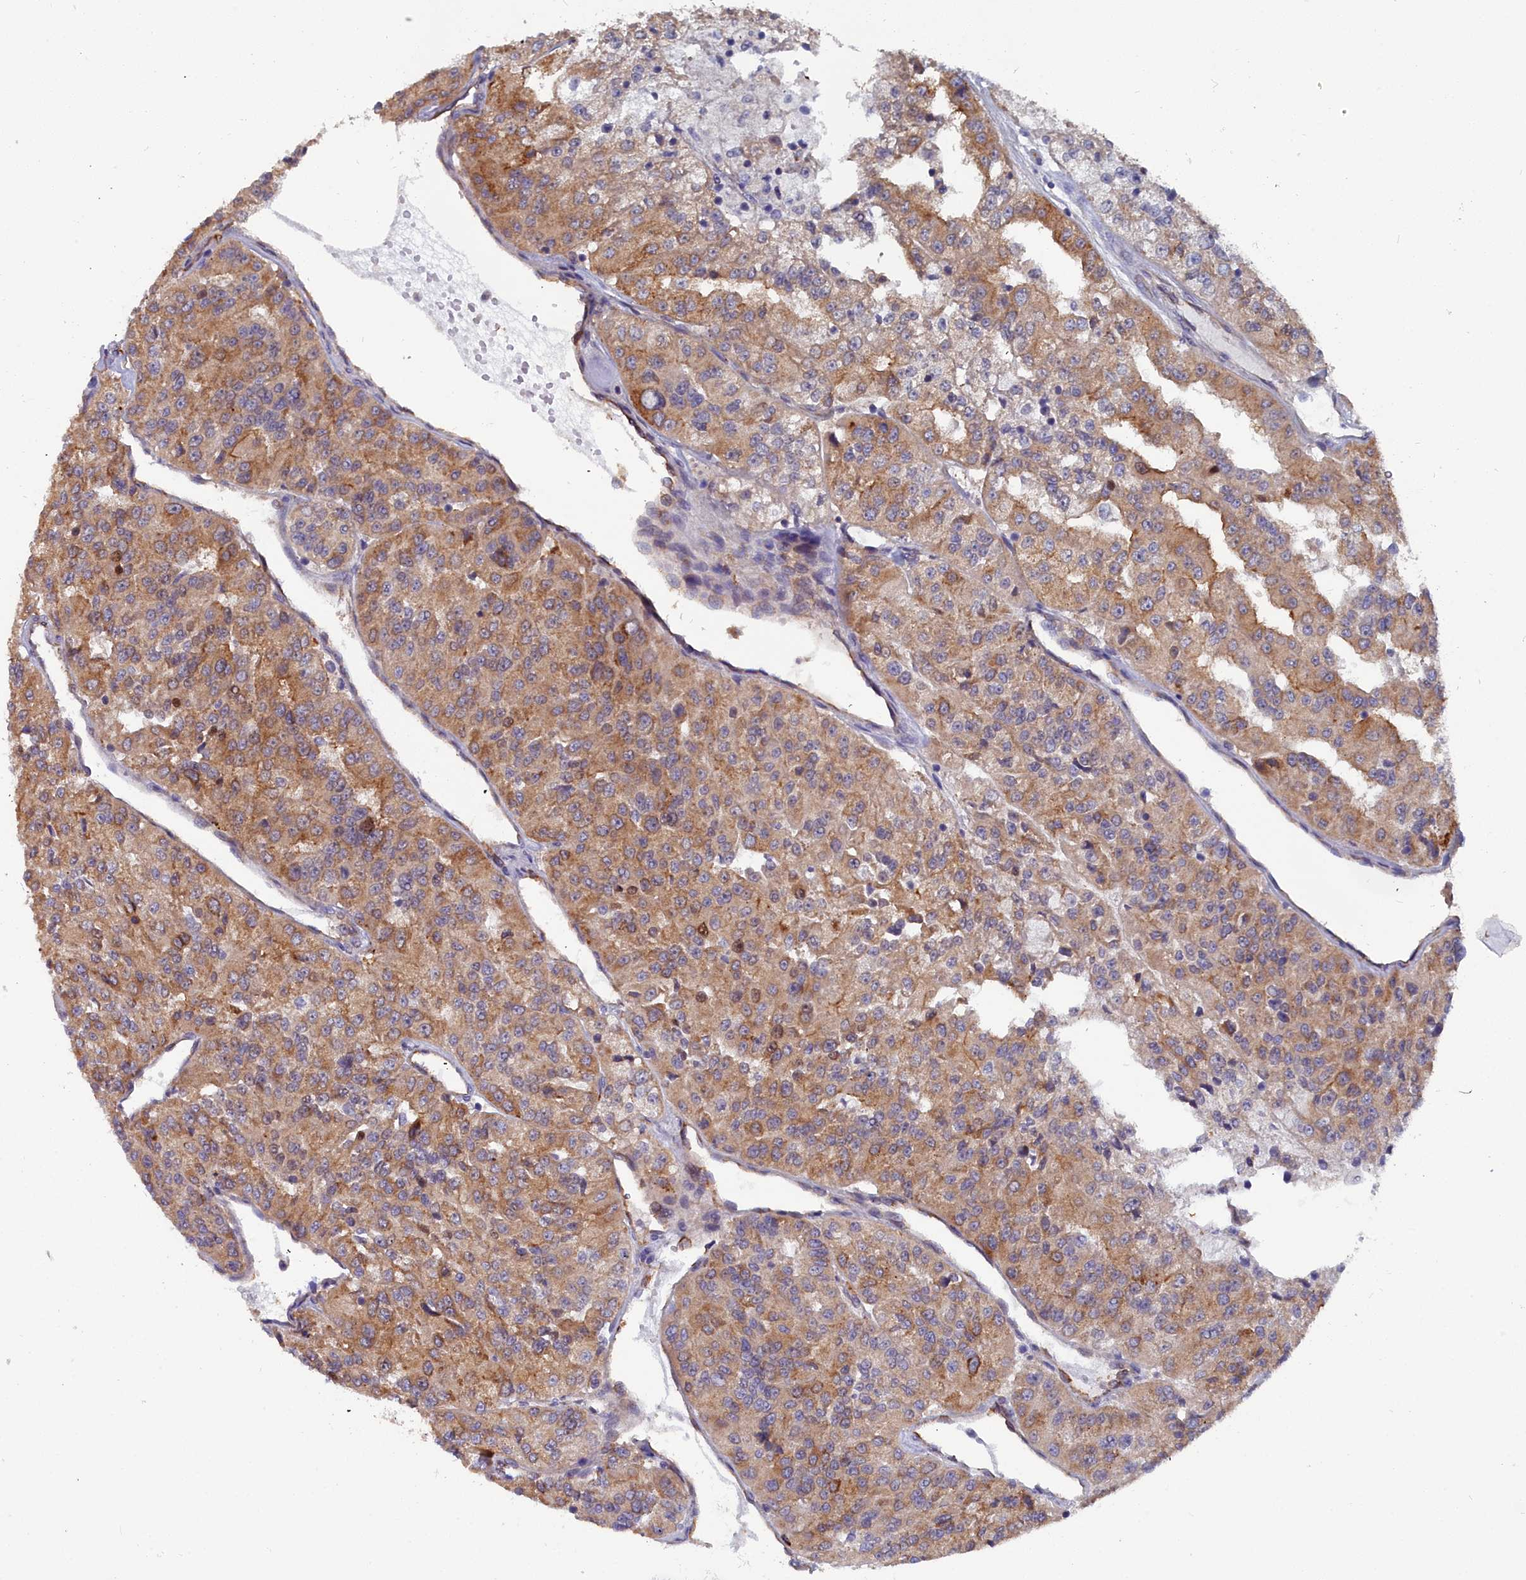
{"staining": {"intensity": "moderate", "quantity": ">75%", "location": "cytoplasmic/membranous"}, "tissue": "renal cancer", "cell_type": "Tumor cells", "image_type": "cancer", "snomed": [{"axis": "morphology", "description": "Adenocarcinoma, NOS"}, {"axis": "topography", "description": "Kidney"}], "caption": "Immunohistochemical staining of renal cancer reveals medium levels of moderate cytoplasmic/membranous positivity in approximately >75% of tumor cells.", "gene": "RDX", "patient": {"sex": "female", "age": 63}}